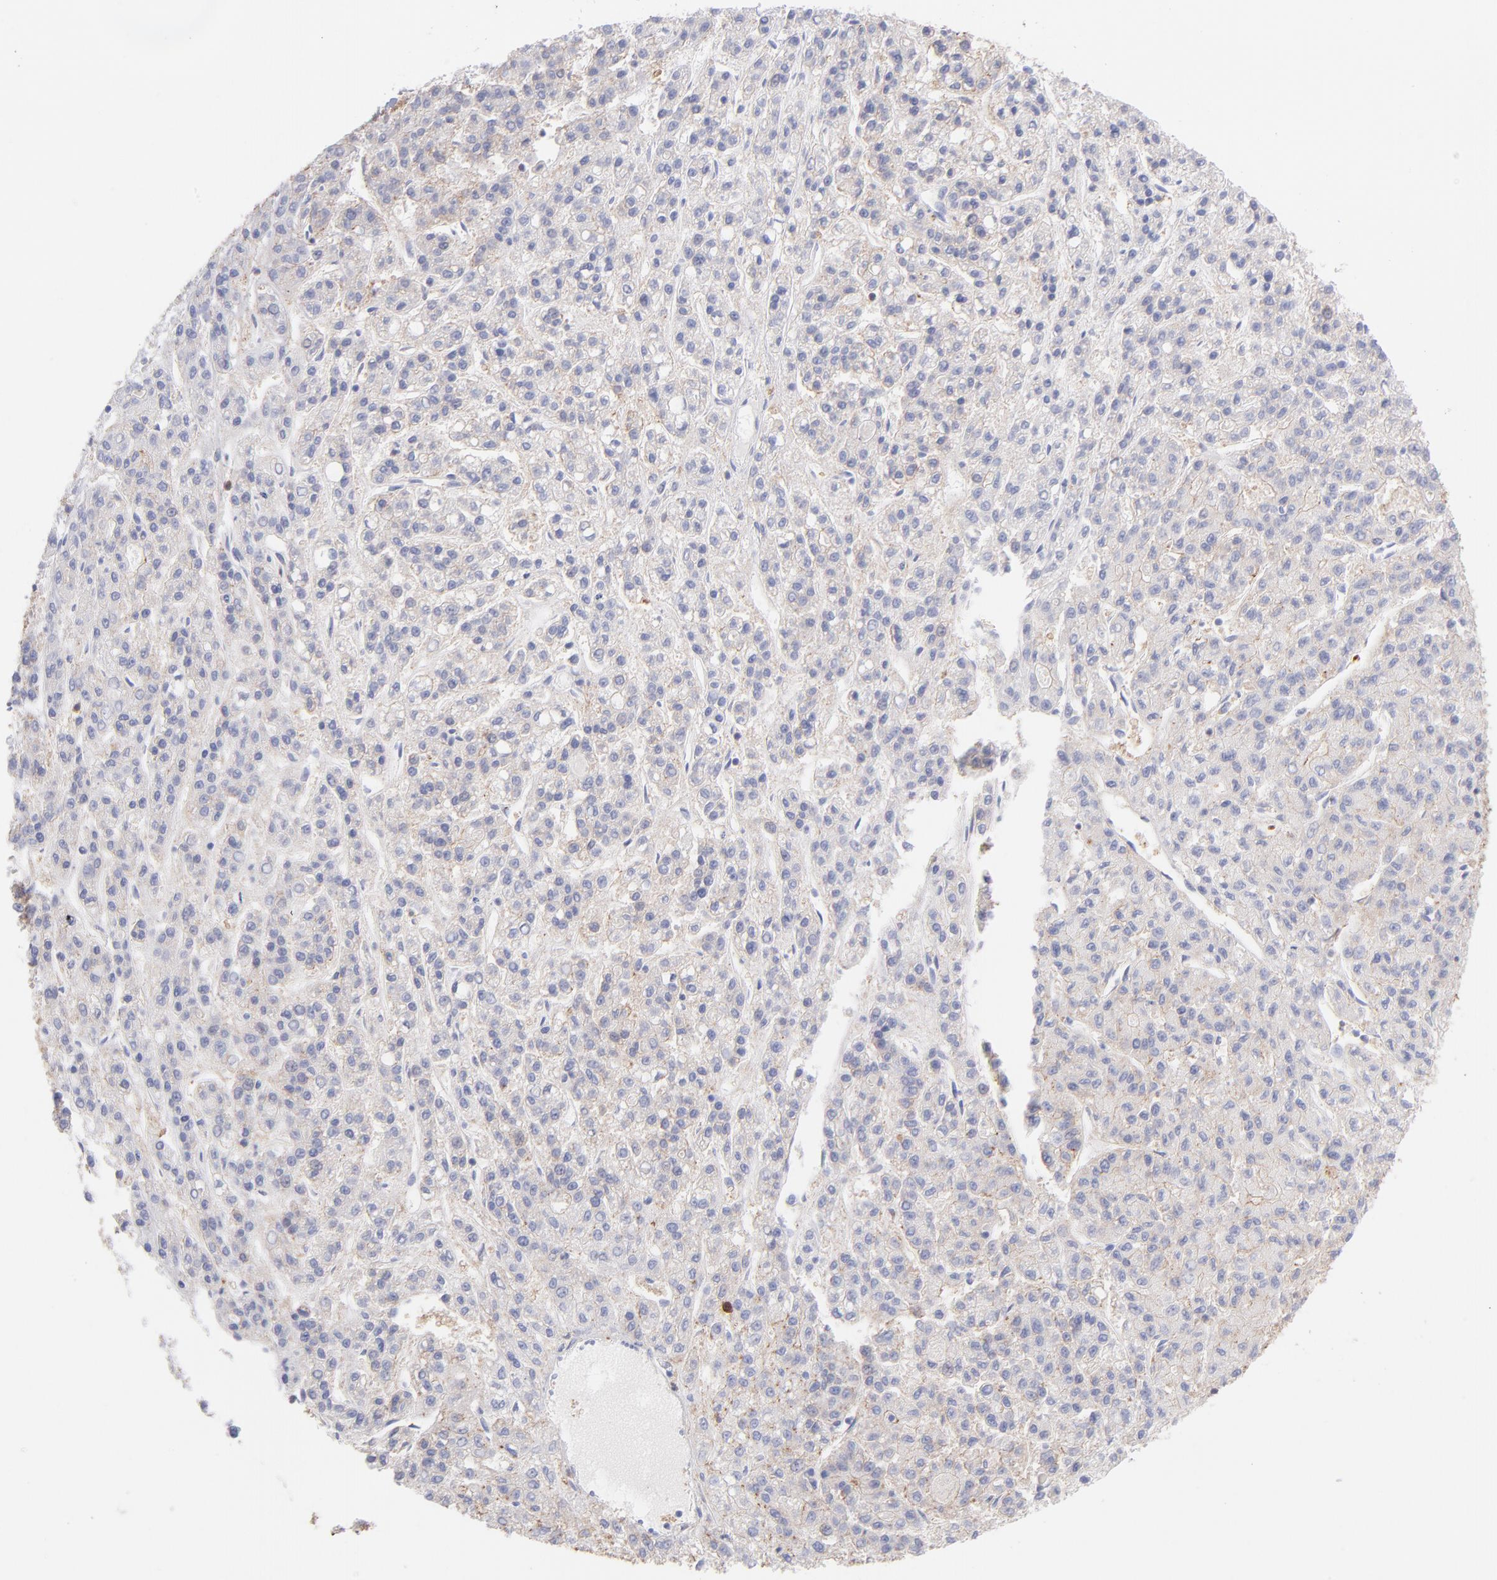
{"staining": {"intensity": "weak", "quantity": ">75%", "location": "cytoplasmic/membranous"}, "tissue": "liver cancer", "cell_type": "Tumor cells", "image_type": "cancer", "snomed": [{"axis": "morphology", "description": "Carcinoma, Hepatocellular, NOS"}, {"axis": "topography", "description": "Liver"}], "caption": "Protein expression analysis of human hepatocellular carcinoma (liver) reveals weak cytoplasmic/membranous positivity in approximately >75% of tumor cells.", "gene": "PRKCA", "patient": {"sex": "male", "age": 70}}